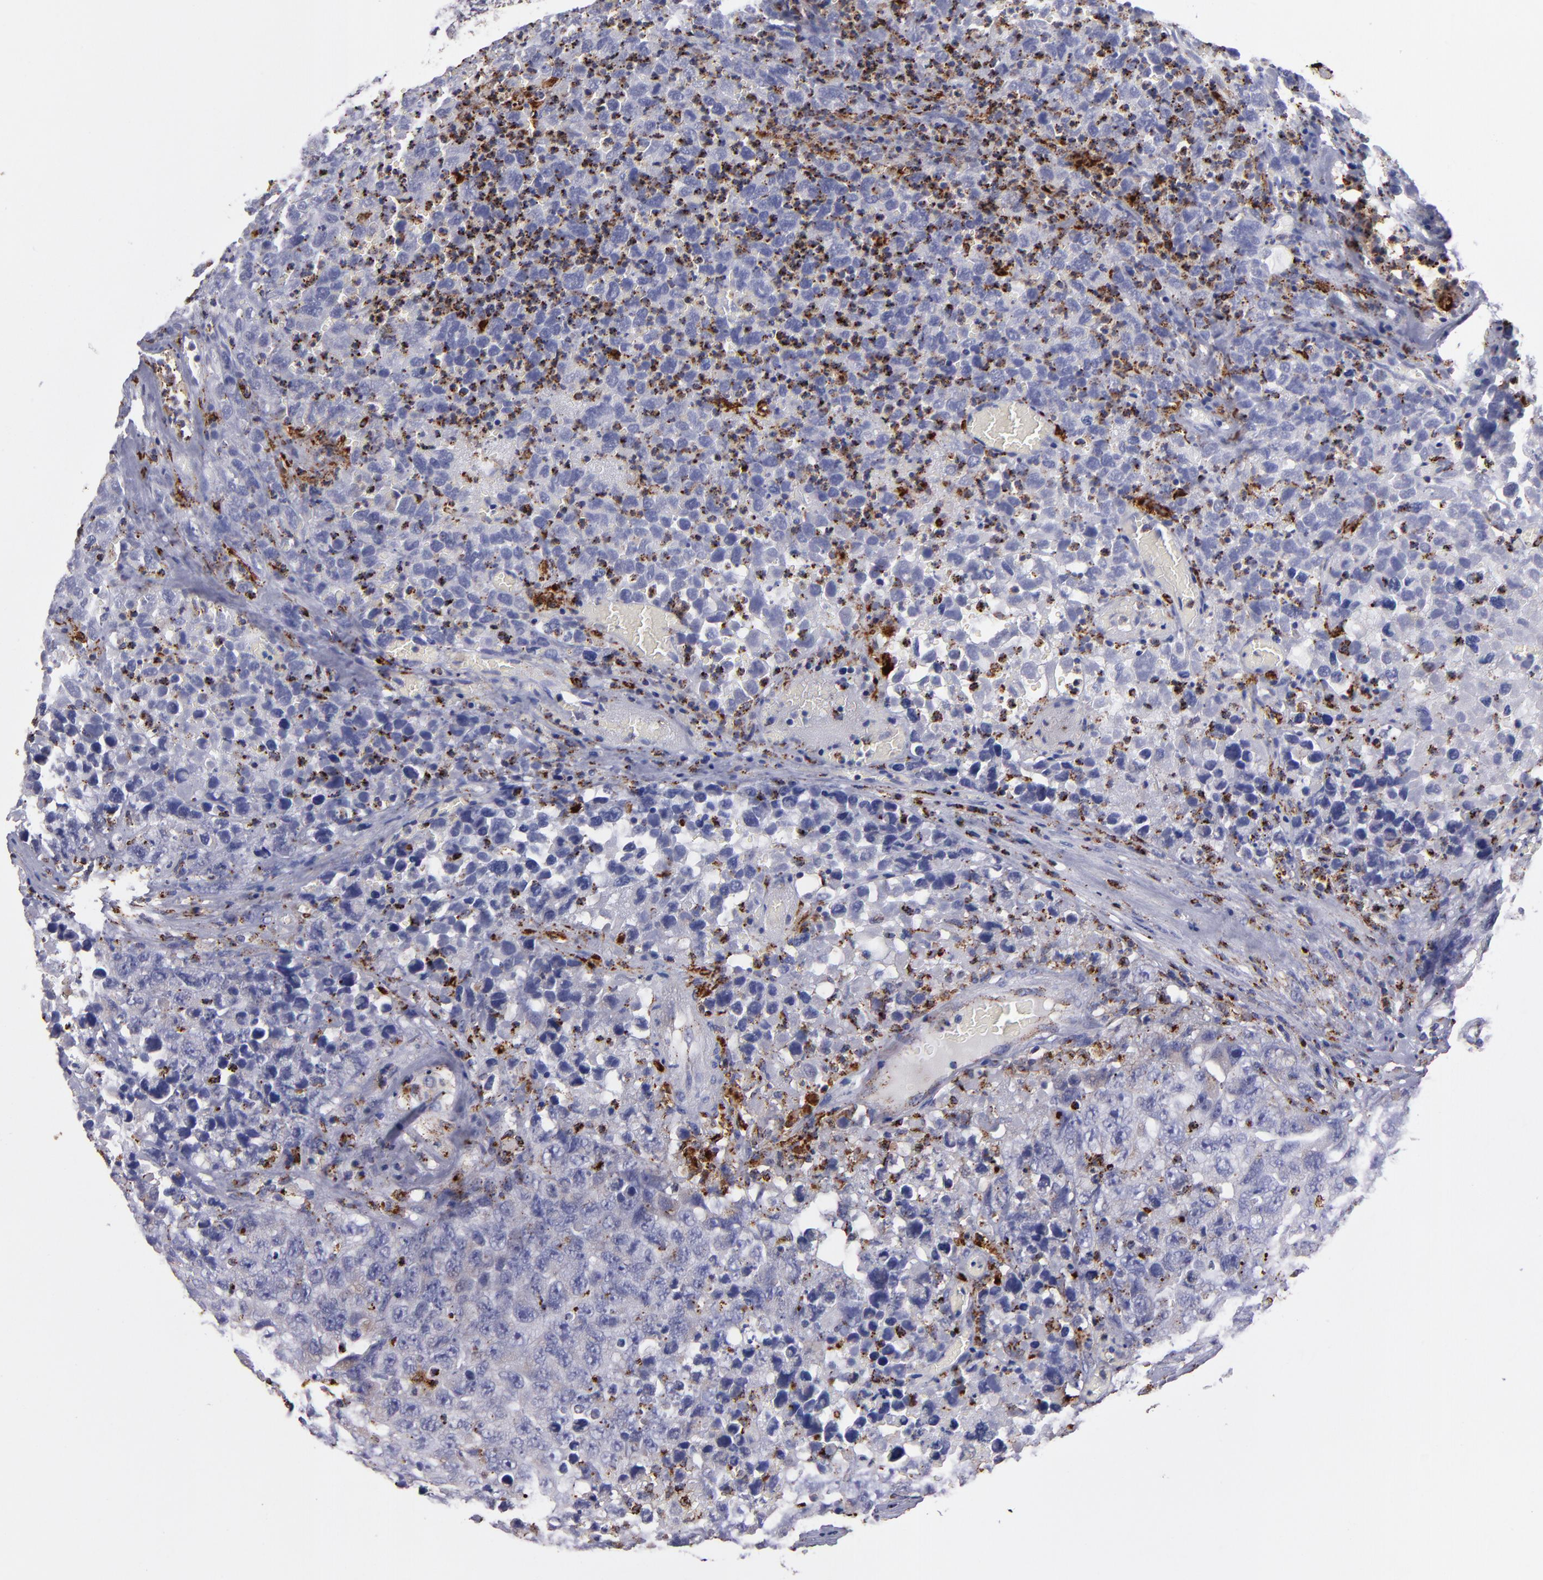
{"staining": {"intensity": "negative", "quantity": "none", "location": "none"}, "tissue": "testis cancer", "cell_type": "Tumor cells", "image_type": "cancer", "snomed": [{"axis": "morphology", "description": "Carcinoma, Embryonal, NOS"}, {"axis": "topography", "description": "Testis"}], "caption": "Immunohistochemistry histopathology image of neoplastic tissue: human testis embryonal carcinoma stained with DAB (3,3'-diaminobenzidine) reveals no significant protein positivity in tumor cells.", "gene": "CTSS", "patient": {"sex": "male", "age": 31}}